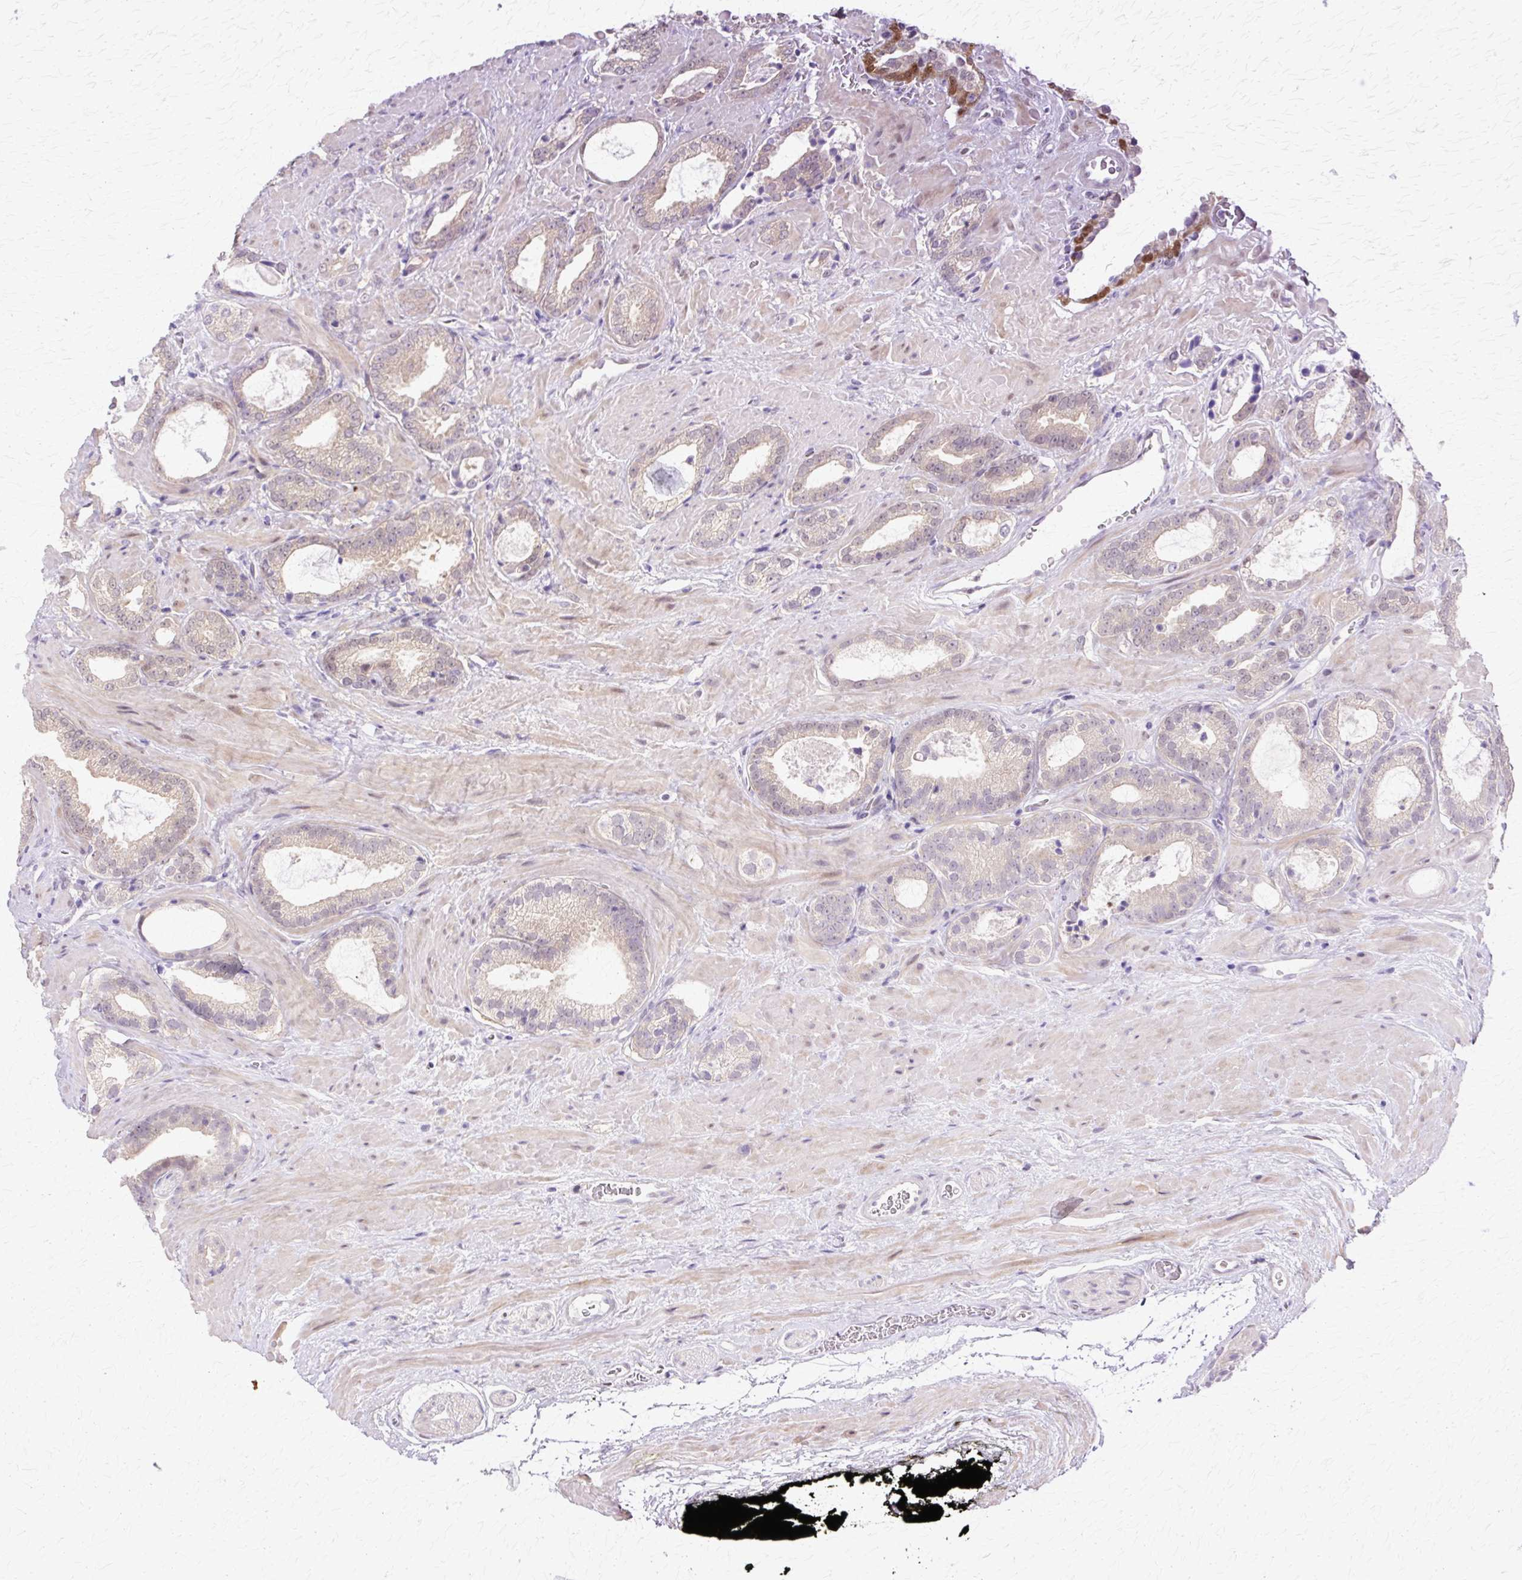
{"staining": {"intensity": "negative", "quantity": "none", "location": "none"}, "tissue": "prostate cancer", "cell_type": "Tumor cells", "image_type": "cancer", "snomed": [{"axis": "morphology", "description": "Adenocarcinoma, Low grade"}, {"axis": "topography", "description": "Prostate"}], "caption": "The micrograph reveals no staining of tumor cells in adenocarcinoma (low-grade) (prostate). Brightfield microscopy of IHC stained with DAB (3,3'-diaminobenzidine) (brown) and hematoxylin (blue), captured at high magnification.", "gene": "HSPA8", "patient": {"sex": "male", "age": 62}}